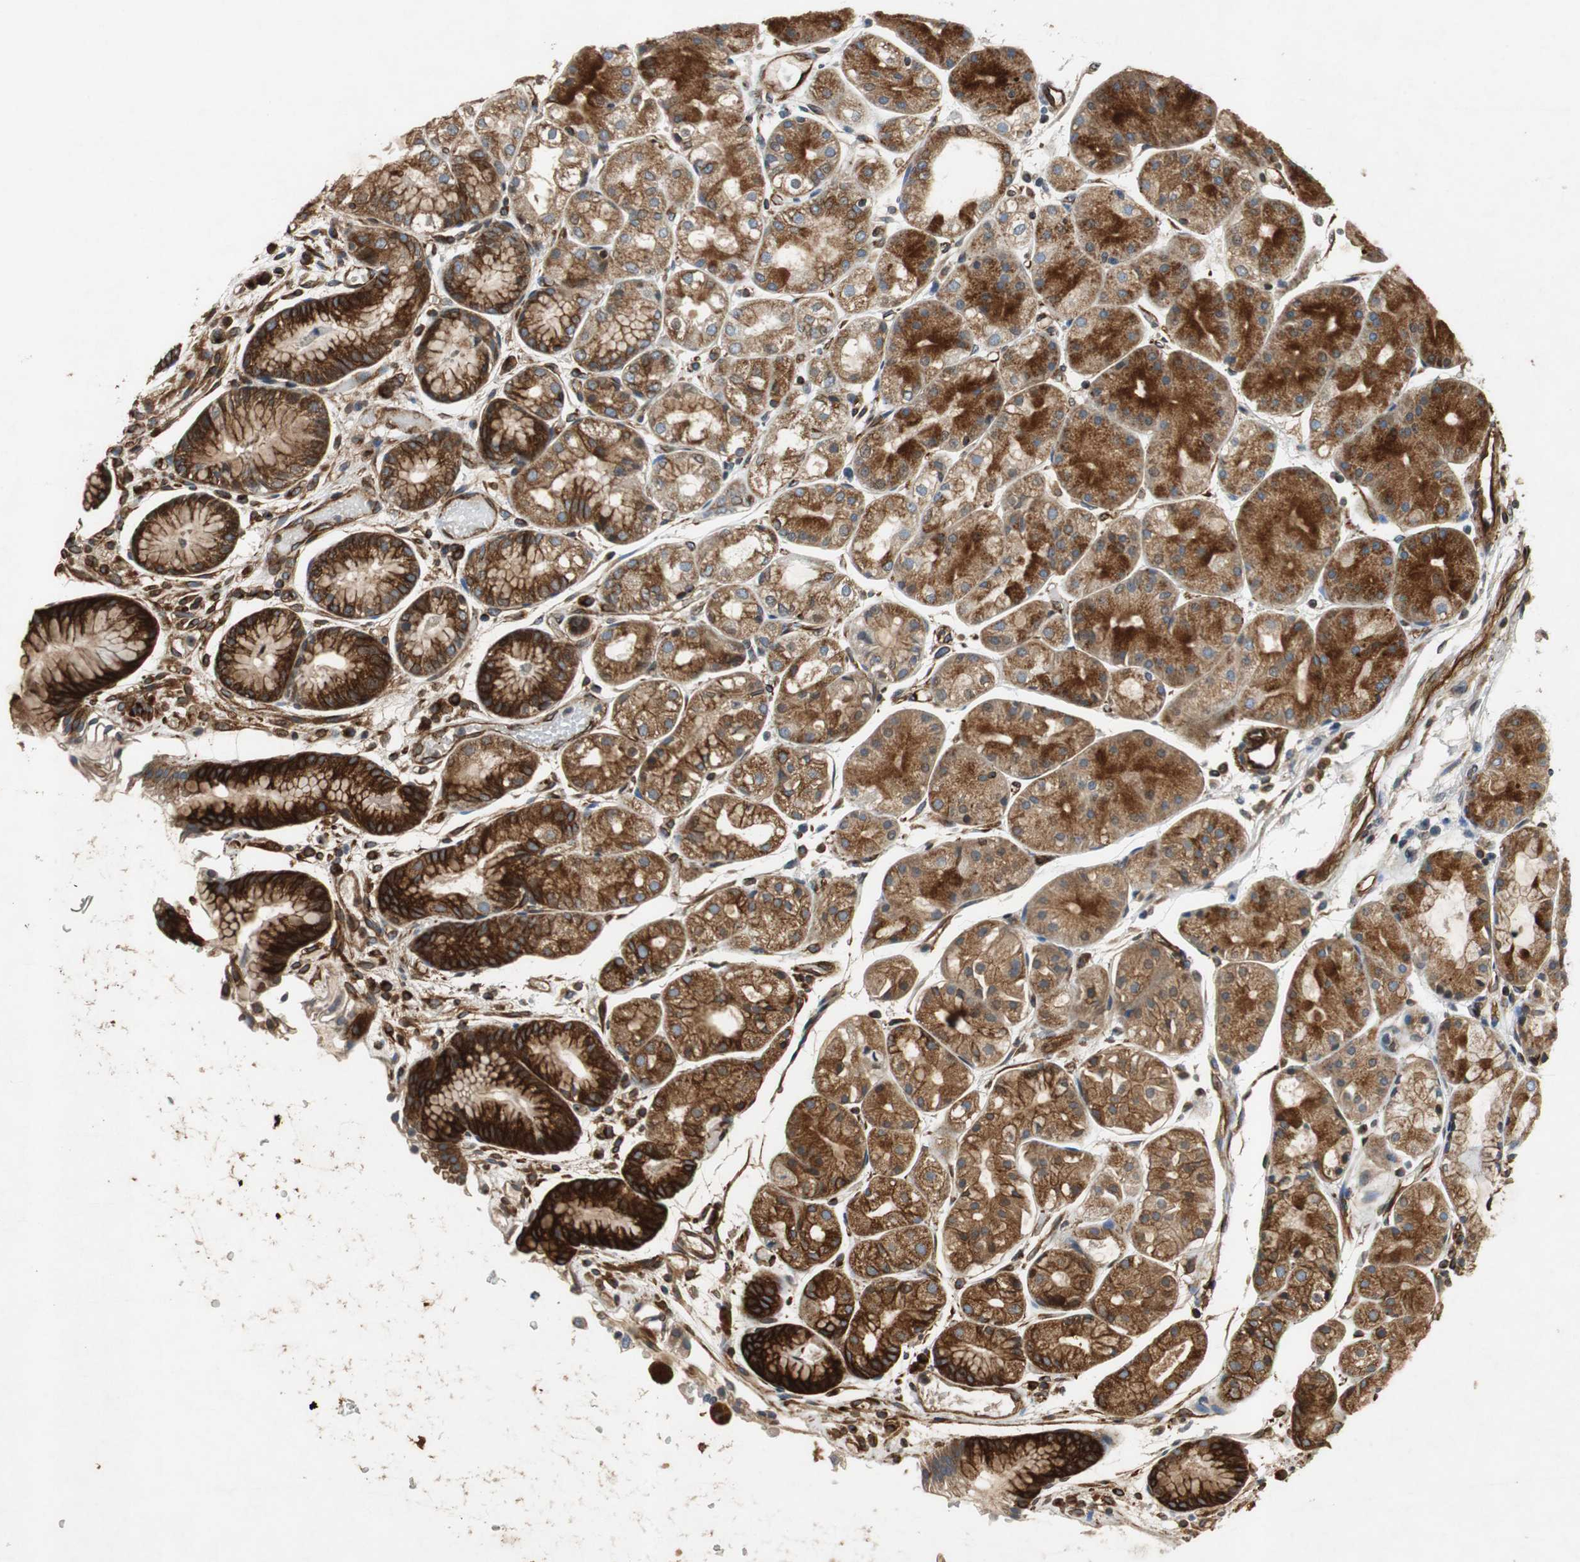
{"staining": {"intensity": "strong", "quantity": ">75%", "location": "cytoplasmic/membranous"}, "tissue": "stomach", "cell_type": "Glandular cells", "image_type": "normal", "snomed": [{"axis": "morphology", "description": "Normal tissue, NOS"}, {"axis": "topography", "description": "Stomach, upper"}], "caption": "Protein positivity by immunohistochemistry shows strong cytoplasmic/membranous staining in approximately >75% of glandular cells in unremarkable stomach.", "gene": "TUBA4A", "patient": {"sex": "male", "age": 72}}